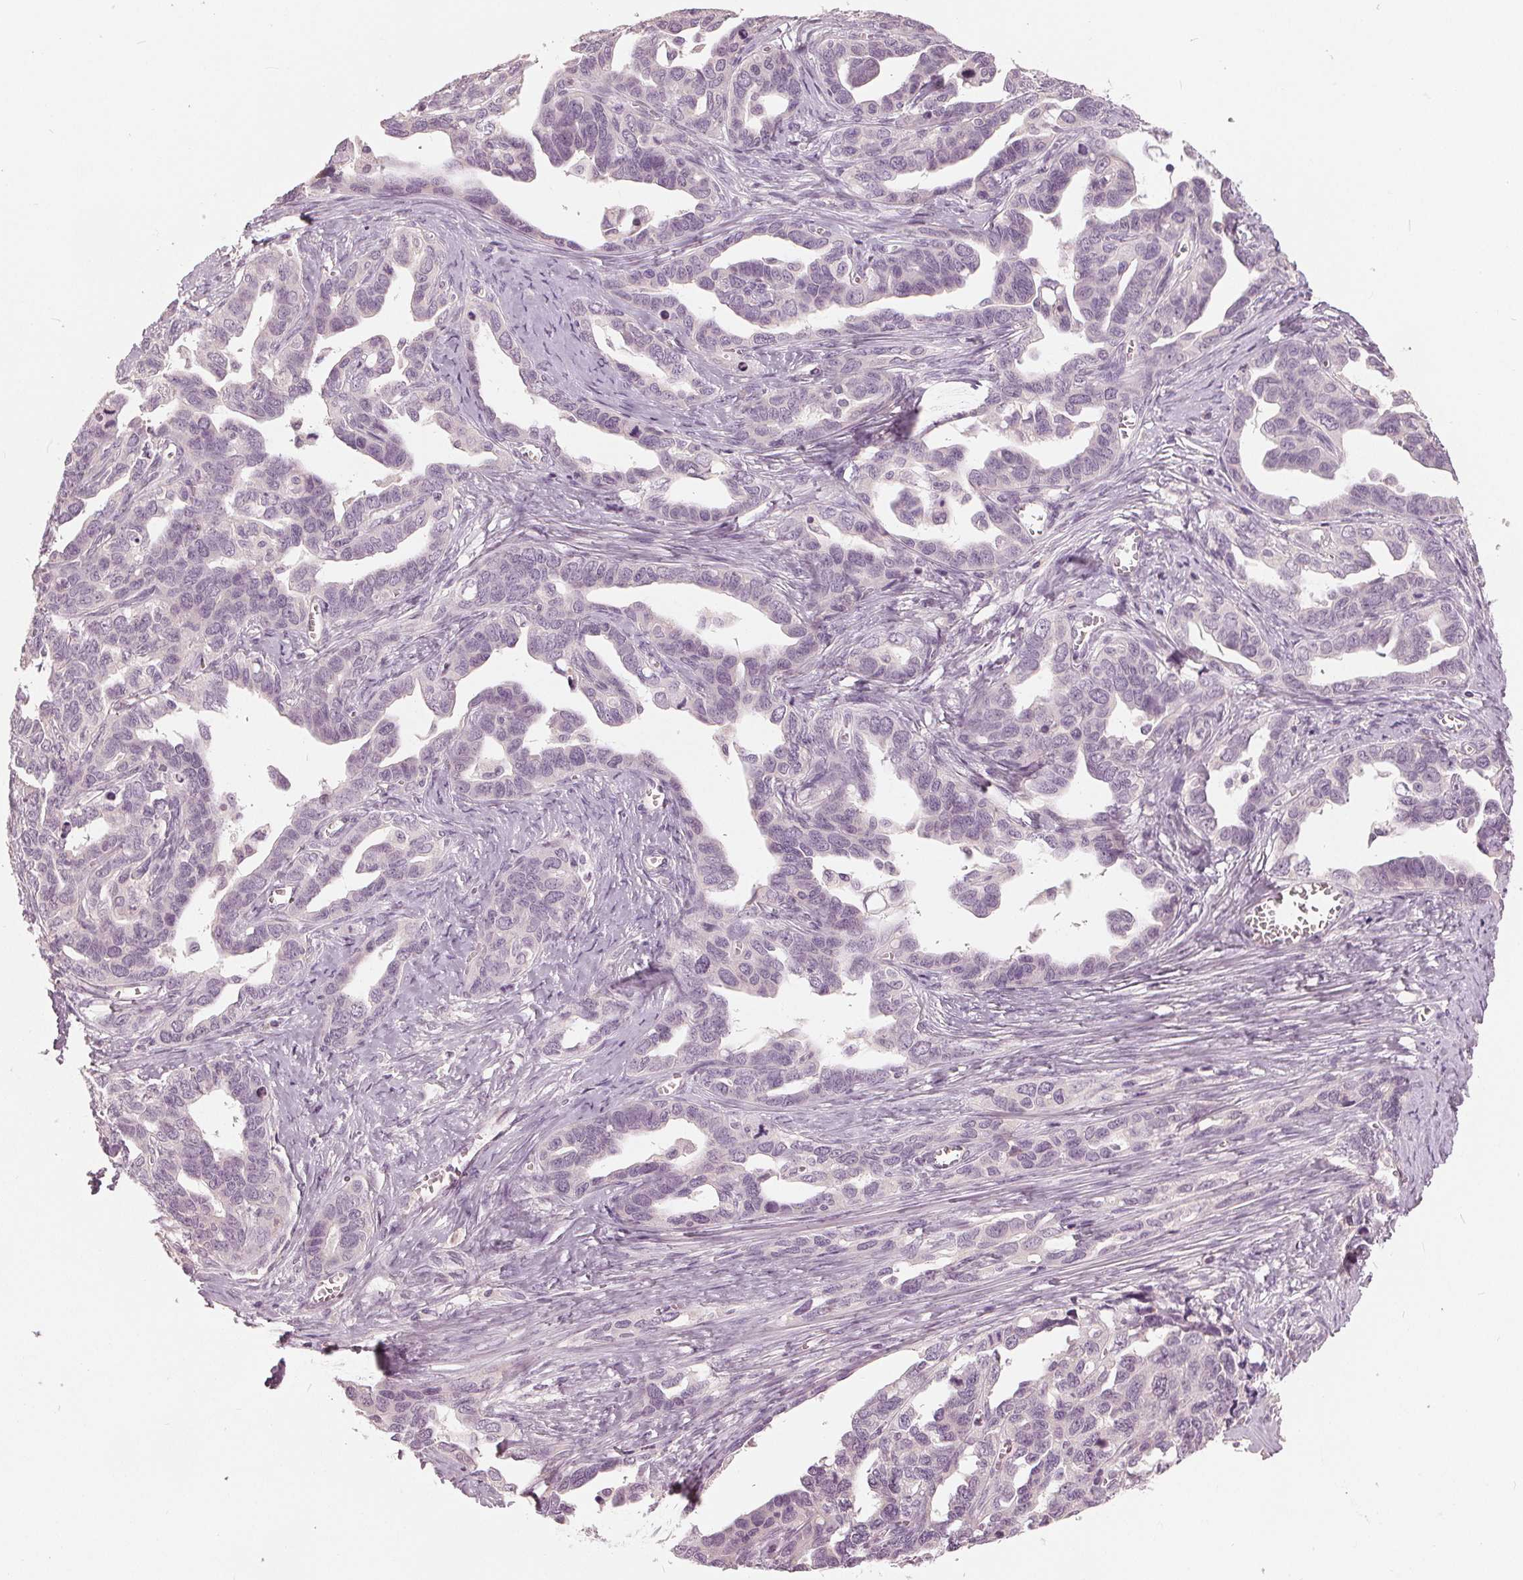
{"staining": {"intensity": "negative", "quantity": "none", "location": "none"}, "tissue": "ovarian cancer", "cell_type": "Tumor cells", "image_type": "cancer", "snomed": [{"axis": "morphology", "description": "Cystadenocarcinoma, serous, NOS"}, {"axis": "topography", "description": "Ovary"}], "caption": "Photomicrograph shows no protein expression in tumor cells of ovarian serous cystadenocarcinoma tissue. (Brightfield microscopy of DAB (3,3'-diaminobenzidine) immunohistochemistry (IHC) at high magnification).", "gene": "KLK13", "patient": {"sex": "female", "age": 69}}